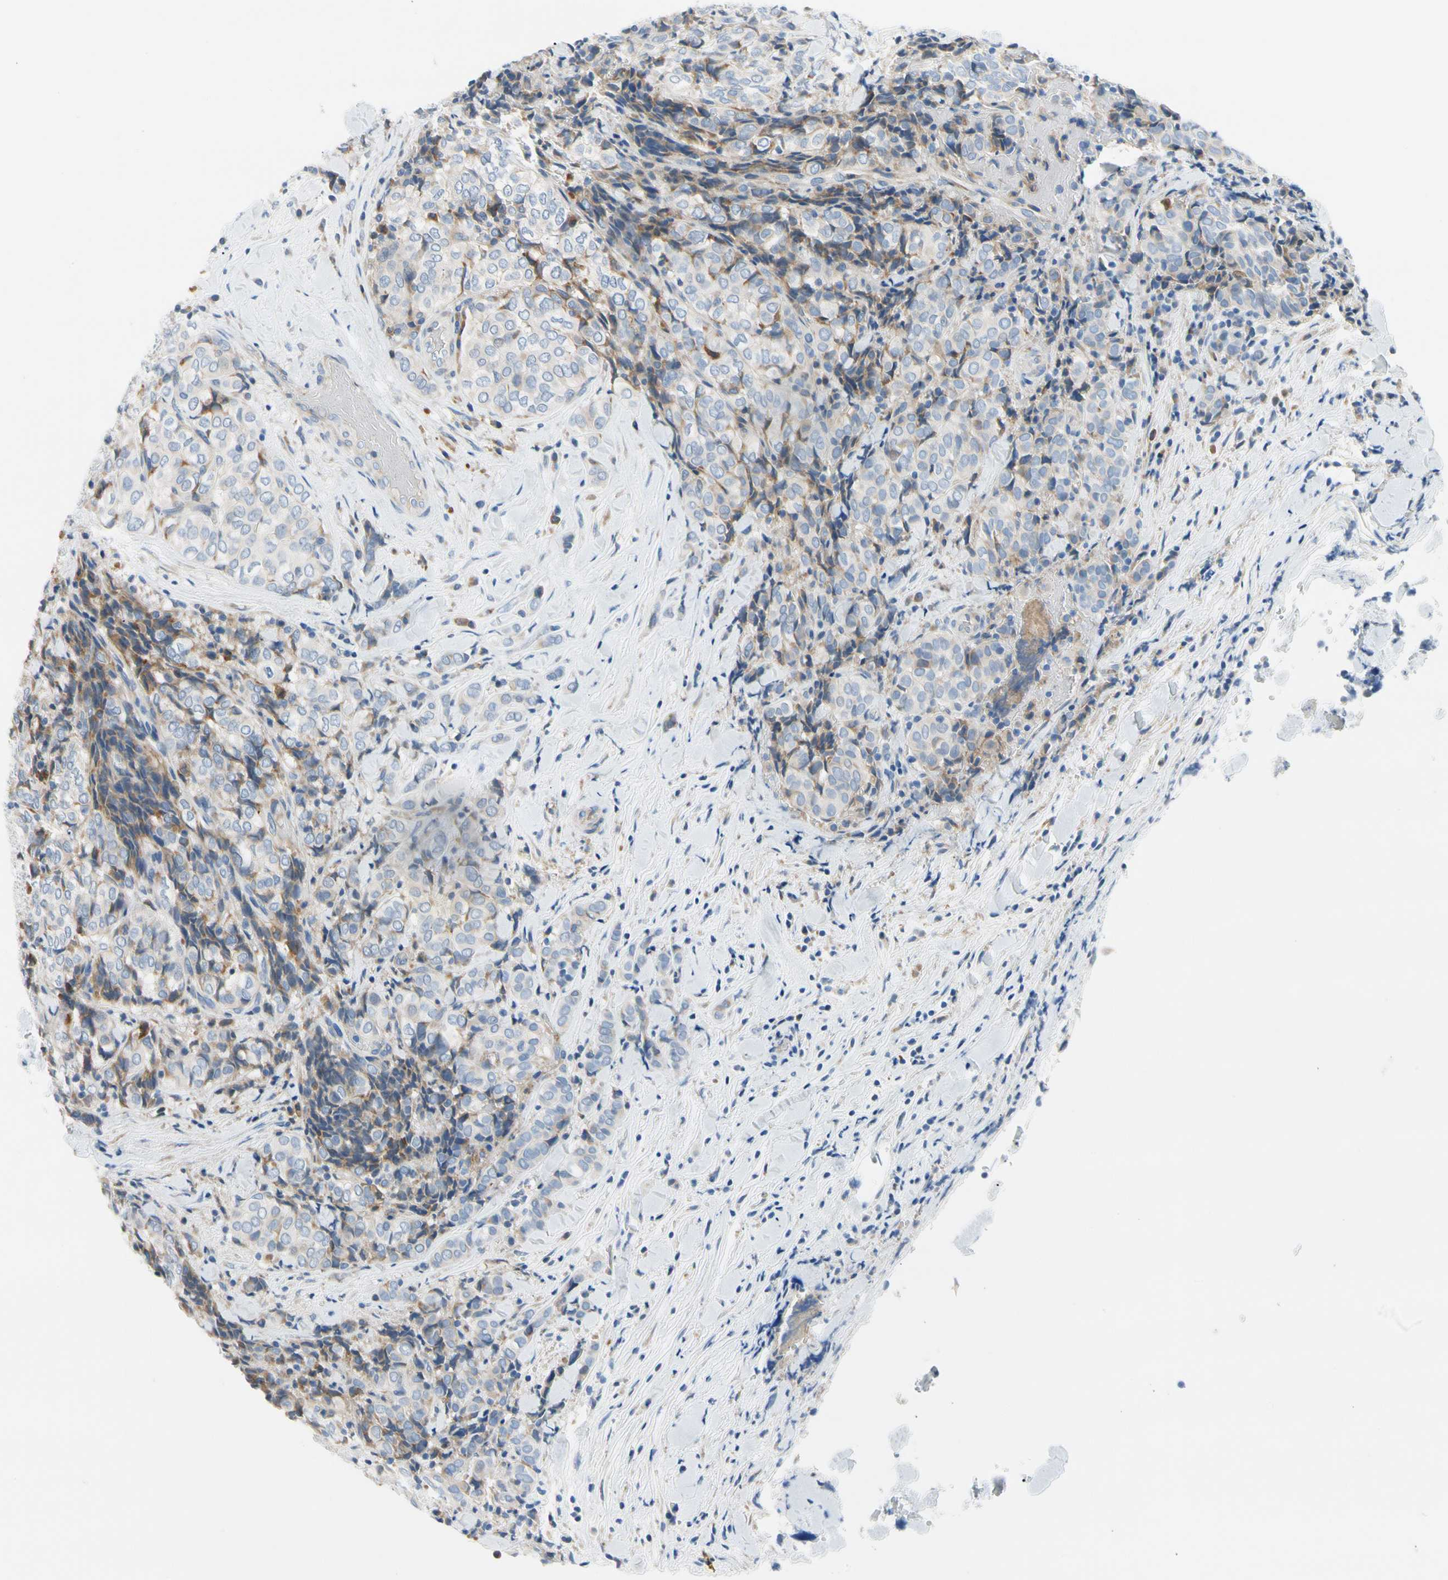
{"staining": {"intensity": "moderate", "quantity": "<25%", "location": "cytoplasmic/membranous"}, "tissue": "thyroid cancer", "cell_type": "Tumor cells", "image_type": "cancer", "snomed": [{"axis": "morphology", "description": "Normal tissue, NOS"}, {"axis": "morphology", "description": "Papillary adenocarcinoma, NOS"}, {"axis": "topography", "description": "Thyroid gland"}], "caption": "This is an image of IHC staining of thyroid cancer, which shows moderate expression in the cytoplasmic/membranous of tumor cells.", "gene": "STXBP1", "patient": {"sex": "female", "age": 30}}